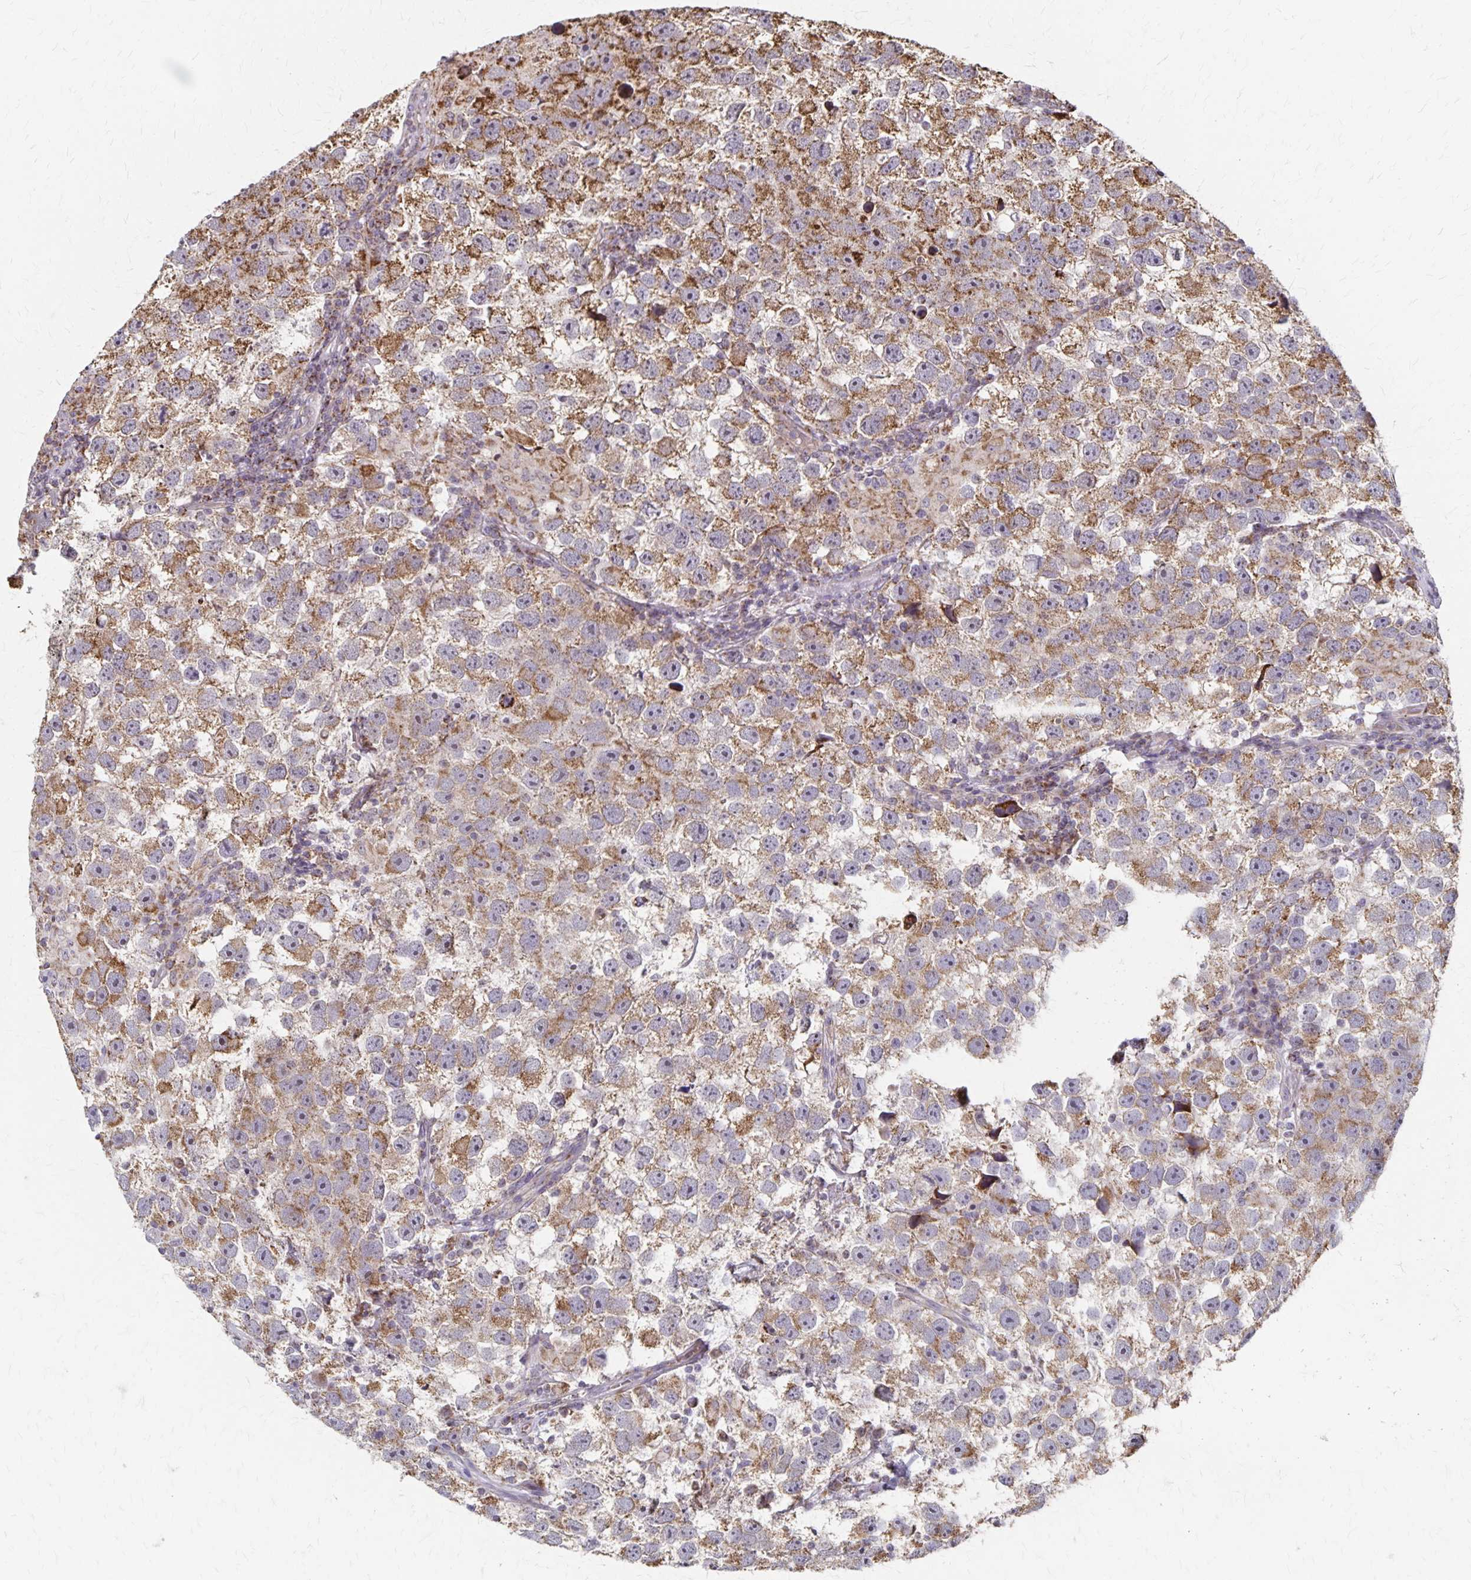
{"staining": {"intensity": "moderate", "quantity": ">75%", "location": "cytoplasmic/membranous"}, "tissue": "testis cancer", "cell_type": "Tumor cells", "image_type": "cancer", "snomed": [{"axis": "morphology", "description": "Seminoma, NOS"}, {"axis": "topography", "description": "Testis"}], "caption": "An immunohistochemistry (IHC) micrograph of neoplastic tissue is shown. Protein staining in brown labels moderate cytoplasmic/membranous positivity in testis seminoma within tumor cells.", "gene": "DYRK4", "patient": {"sex": "male", "age": 26}}